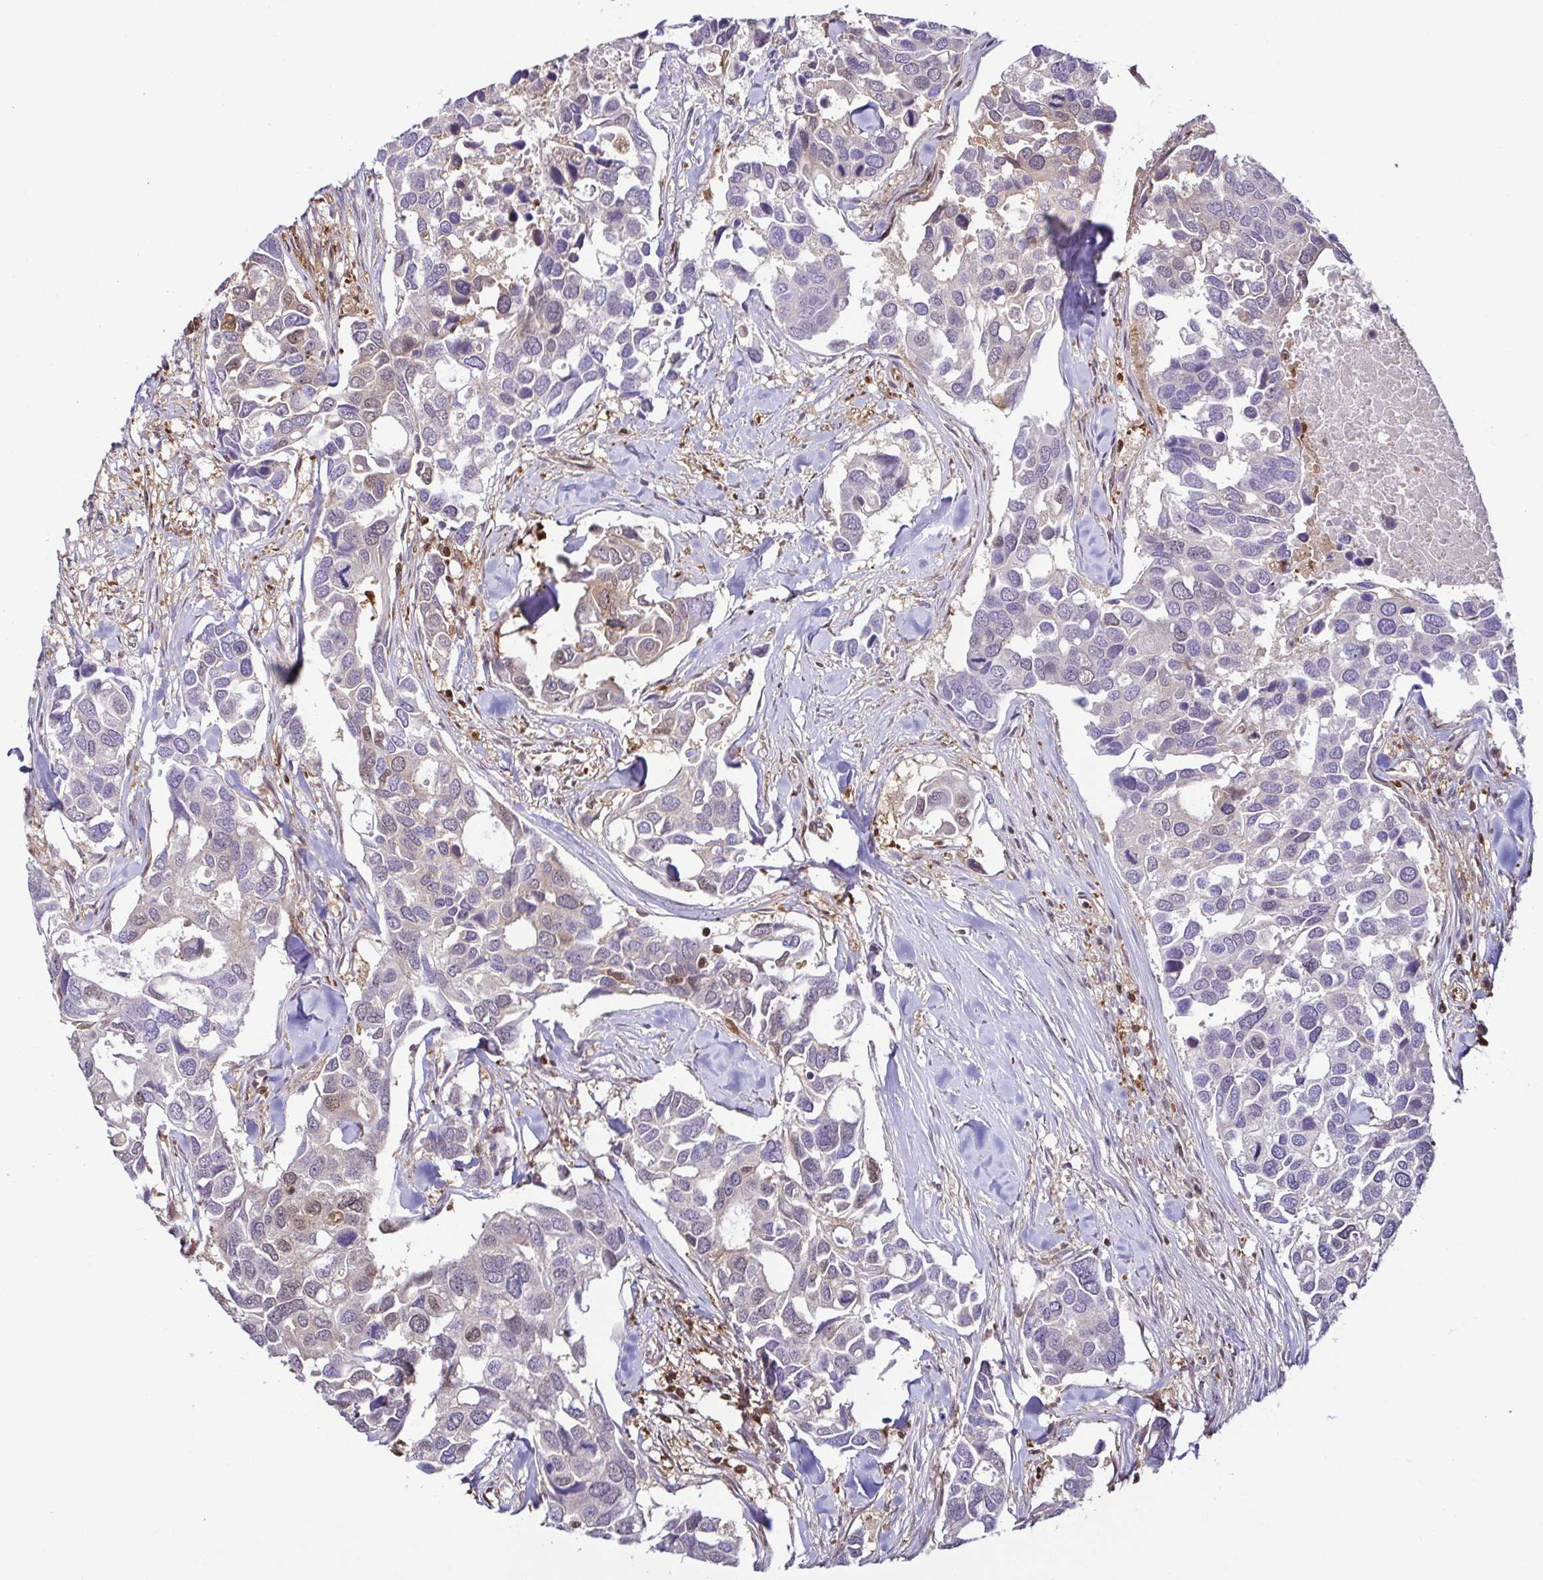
{"staining": {"intensity": "negative", "quantity": "none", "location": "none"}, "tissue": "breast cancer", "cell_type": "Tumor cells", "image_type": "cancer", "snomed": [{"axis": "morphology", "description": "Duct carcinoma"}, {"axis": "topography", "description": "Breast"}], "caption": "High magnification brightfield microscopy of intraductal carcinoma (breast) stained with DAB (brown) and counterstained with hematoxylin (blue): tumor cells show no significant expression.", "gene": "PSMB9", "patient": {"sex": "female", "age": 83}}